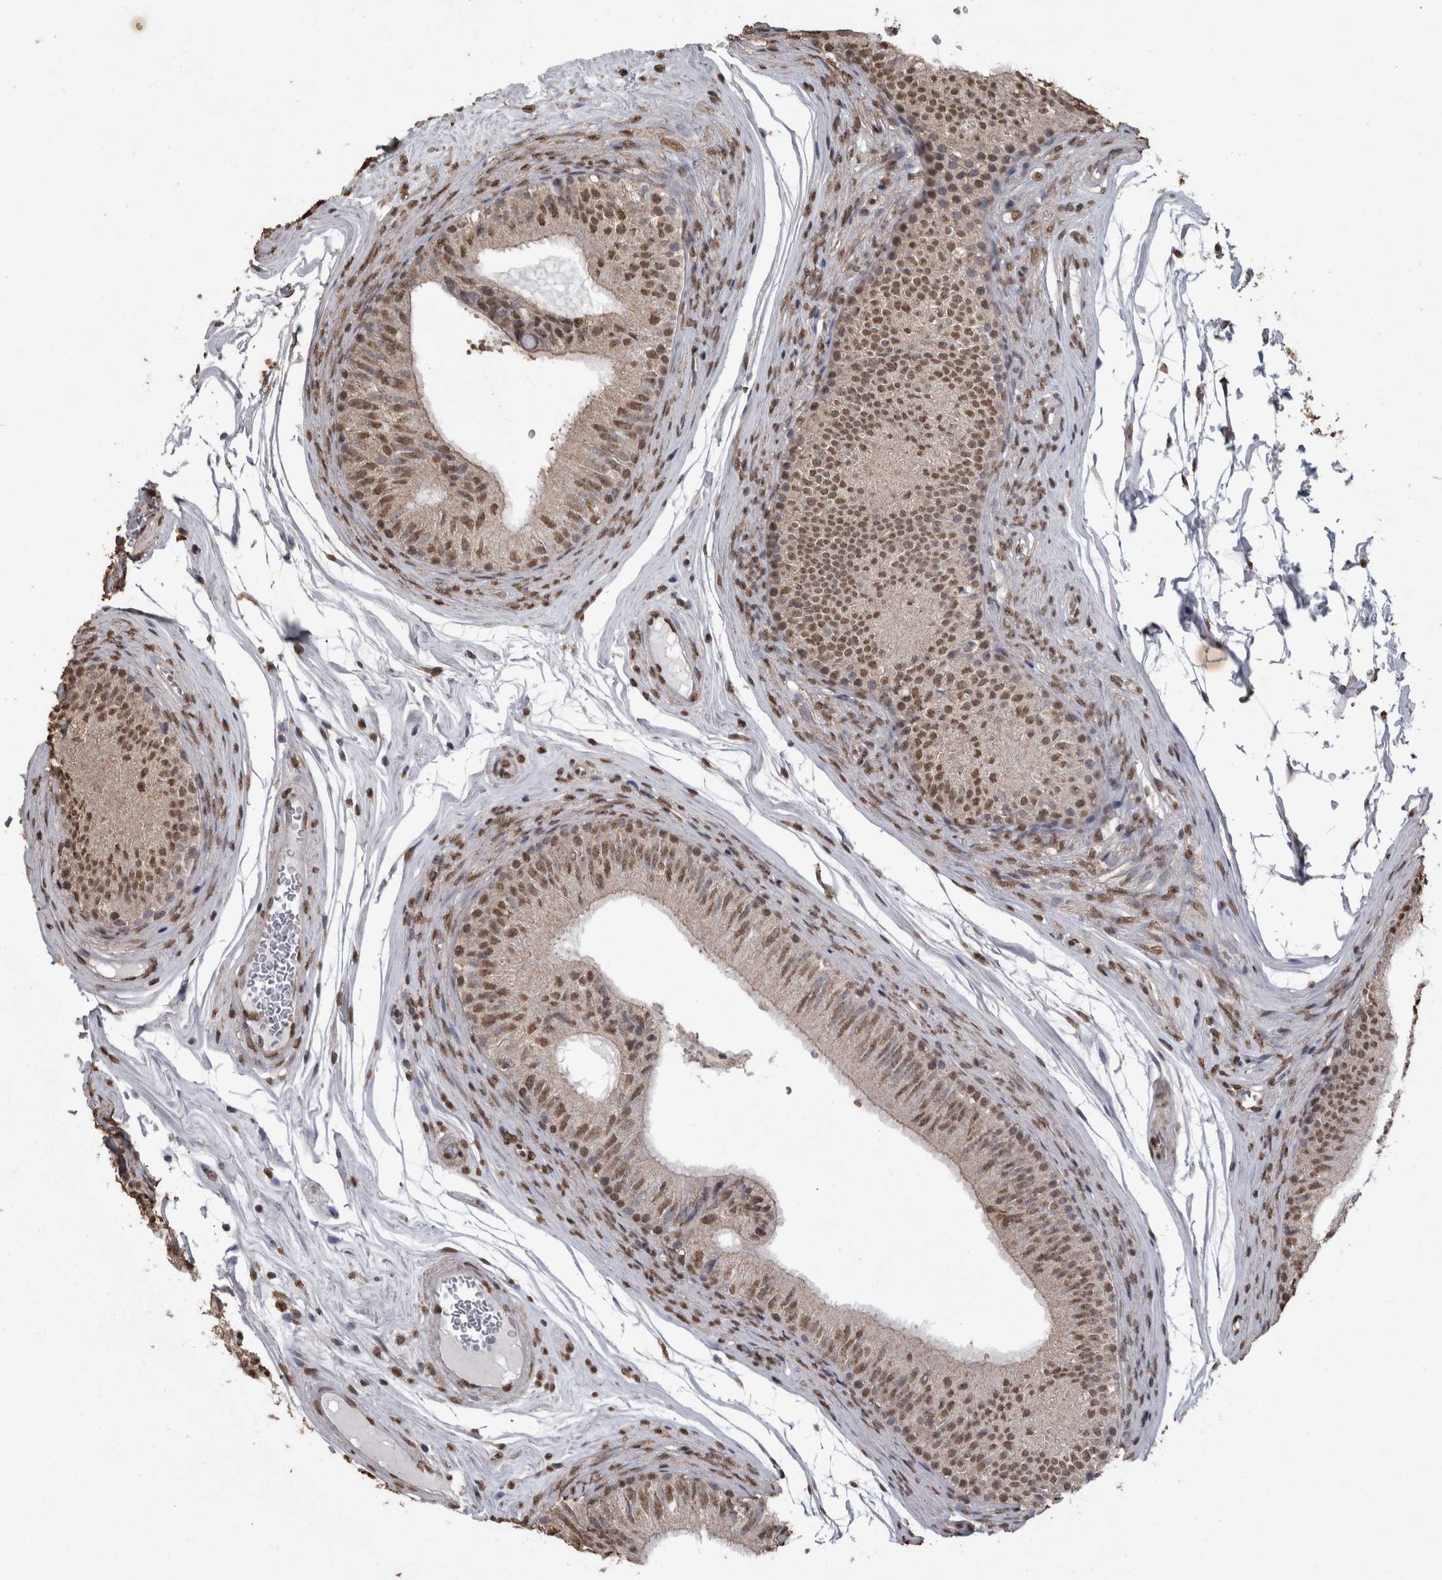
{"staining": {"intensity": "moderate", "quantity": ">75%", "location": "nuclear"}, "tissue": "epididymis", "cell_type": "Glandular cells", "image_type": "normal", "snomed": [{"axis": "morphology", "description": "Normal tissue, NOS"}, {"axis": "topography", "description": "Epididymis"}], "caption": "Immunohistochemical staining of normal human epididymis demonstrates moderate nuclear protein expression in about >75% of glandular cells.", "gene": "SMAD7", "patient": {"sex": "male", "age": 36}}